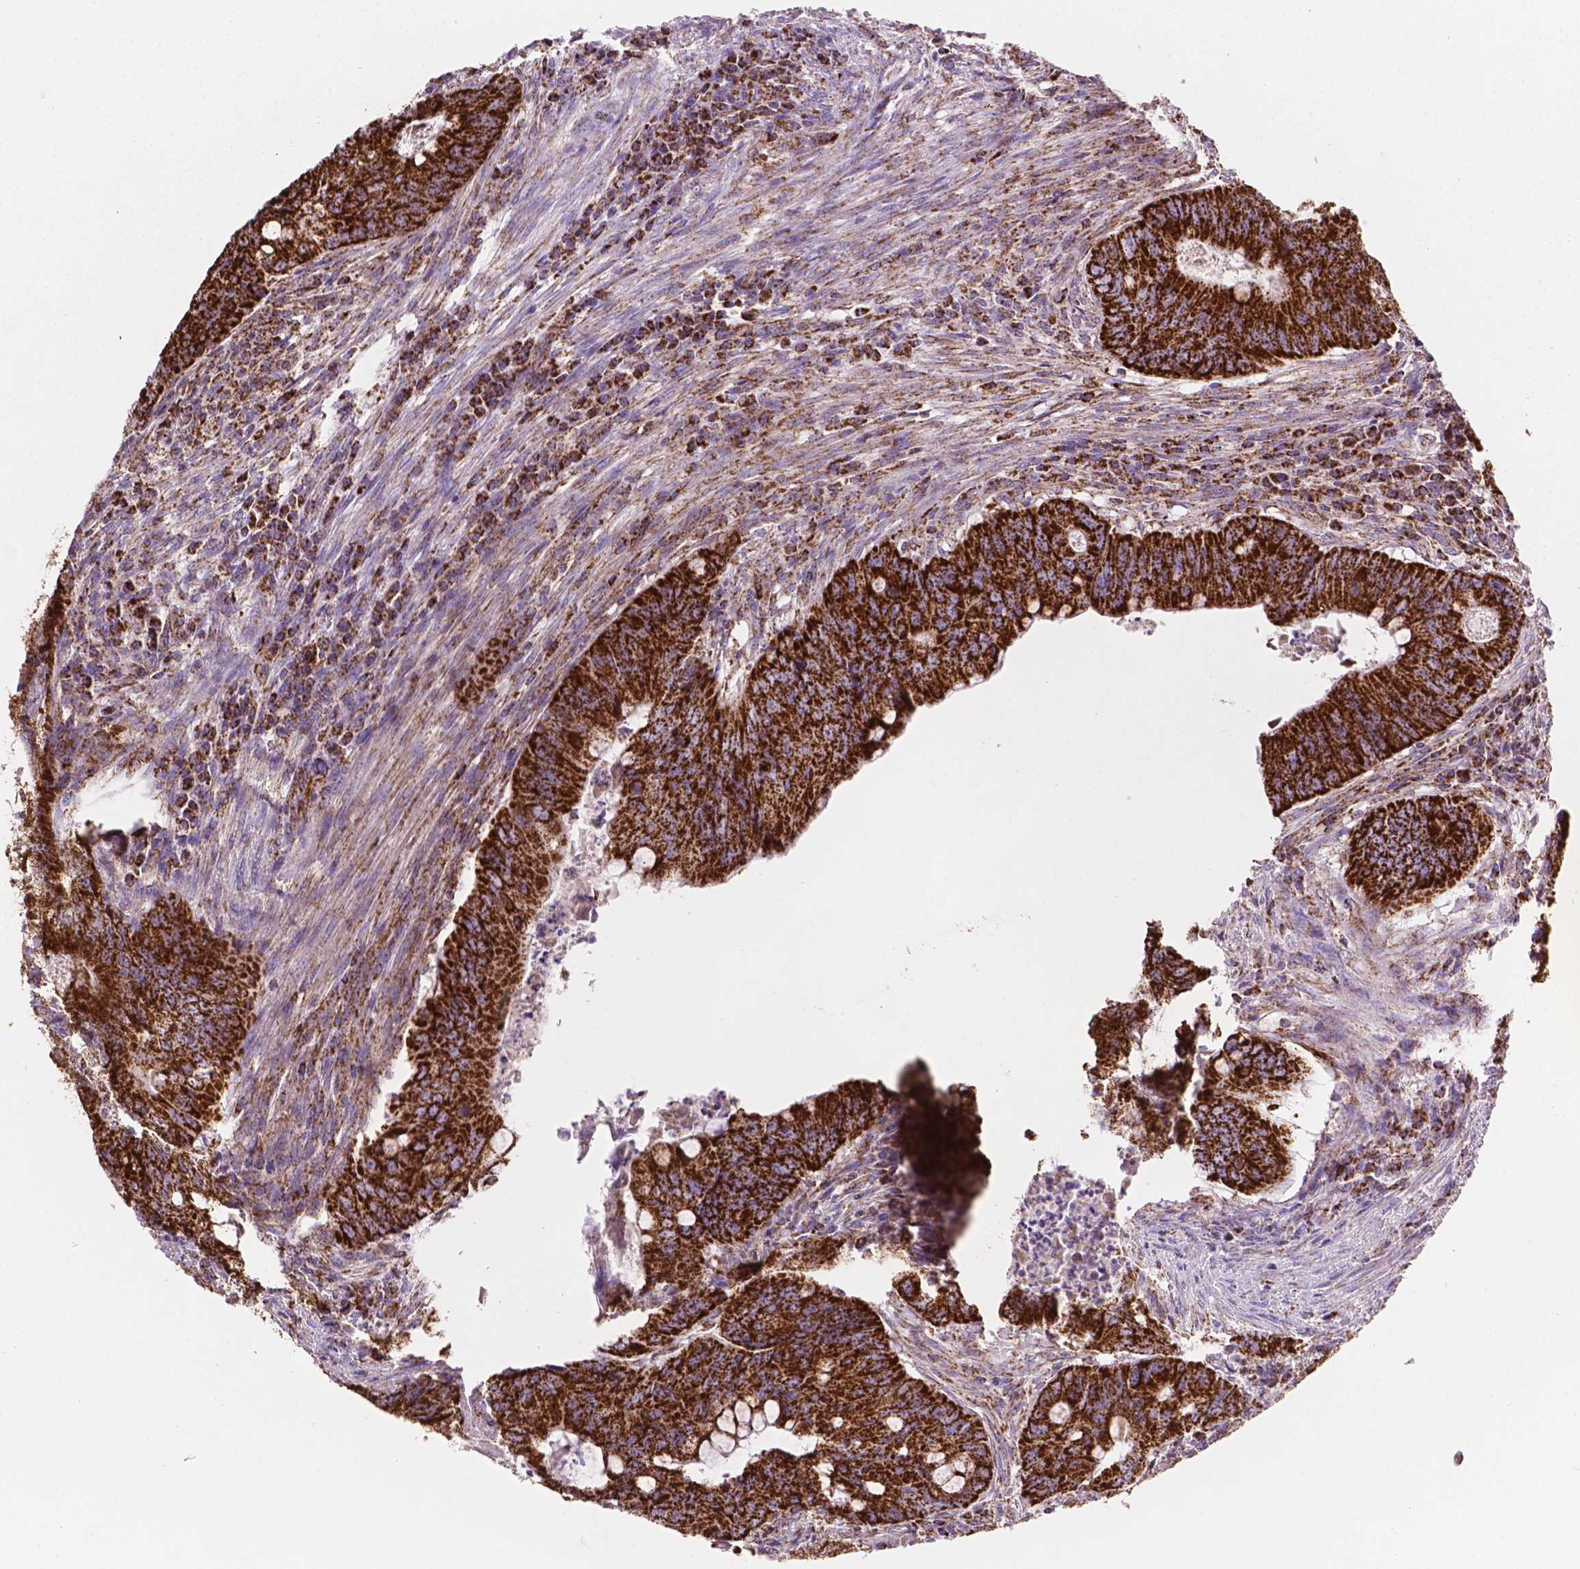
{"staining": {"intensity": "strong", "quantity": ">75%", "location": "cytoplasmic/membranous"}, "tissue": "colorectal cancer", "cell_type": "Tumor cells", "image_type": "cancer", "snomed": [{"axis": "morphology", "description": "Adenocarcinoma, NOS"}, {"axis": "topography", "description": "Colon"}], "caption": "IHC (DAB) staining of colorectal cancer reveals strong cytoplasmic/membranous protein expression in approximately >75% of tumor cells.", "gene": "HSPD1", "patient": {"sex": "female", "age": 74}}